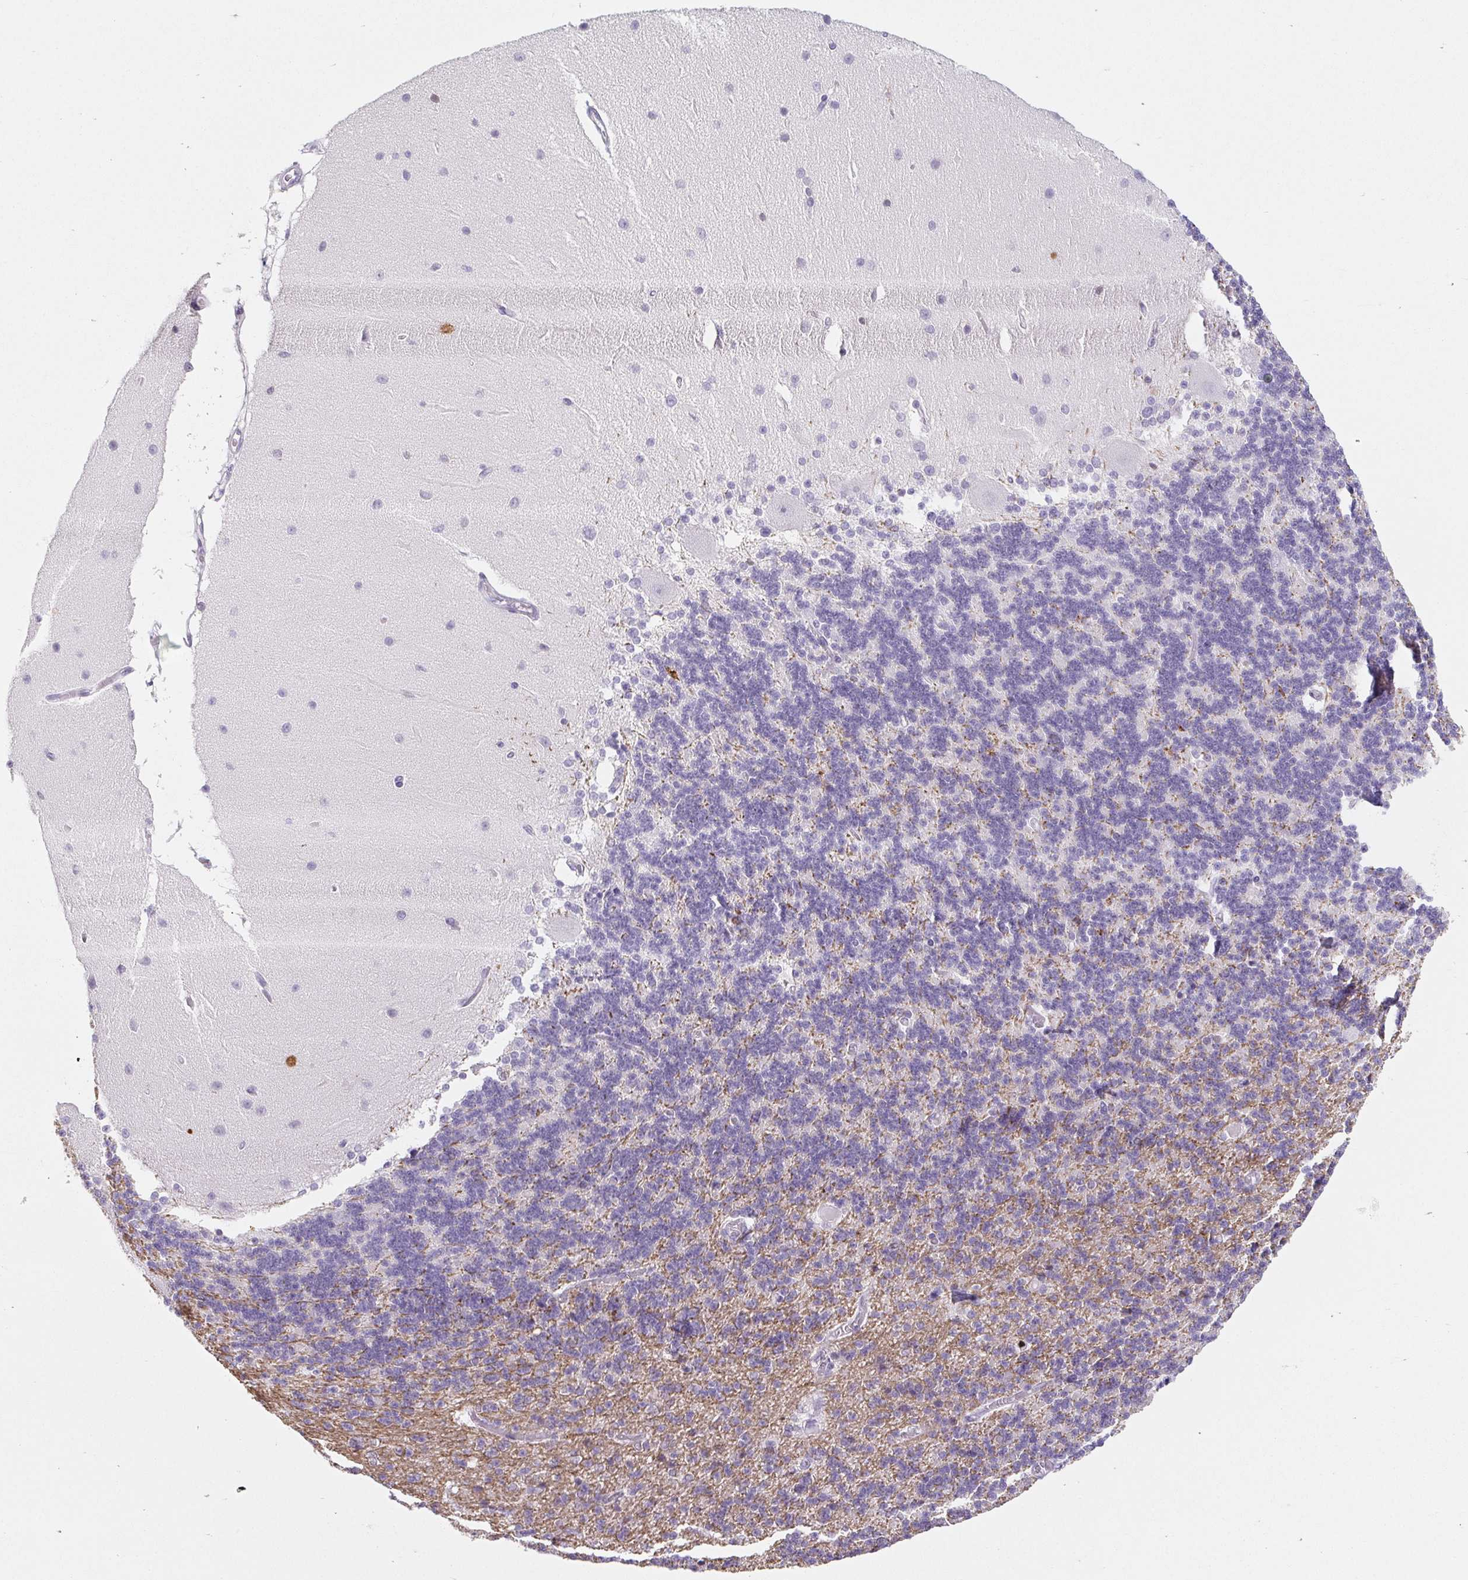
{"staining": {"intensity": "moderate", "quantity": "<25%", "location": "cytoplasmic/membranous"}, "tissue": "cerebellum", "cell_type": "Cells in granular layer", "image_type": "normal", "snomed": [{"axis": "morphology", "description": "Normal tissue, NOS"}, {"axis": "topography", "description": "Cerebellum"}], "caption": "This micrograph exhibits immunohistochemistry staining of normal human cerebellum, with low moderate cytoplasmic/membranous positivity in about <25% of cells in granular layer.", "gene": "BCAS1", "patient": {"sex": "female", "age": 54}}